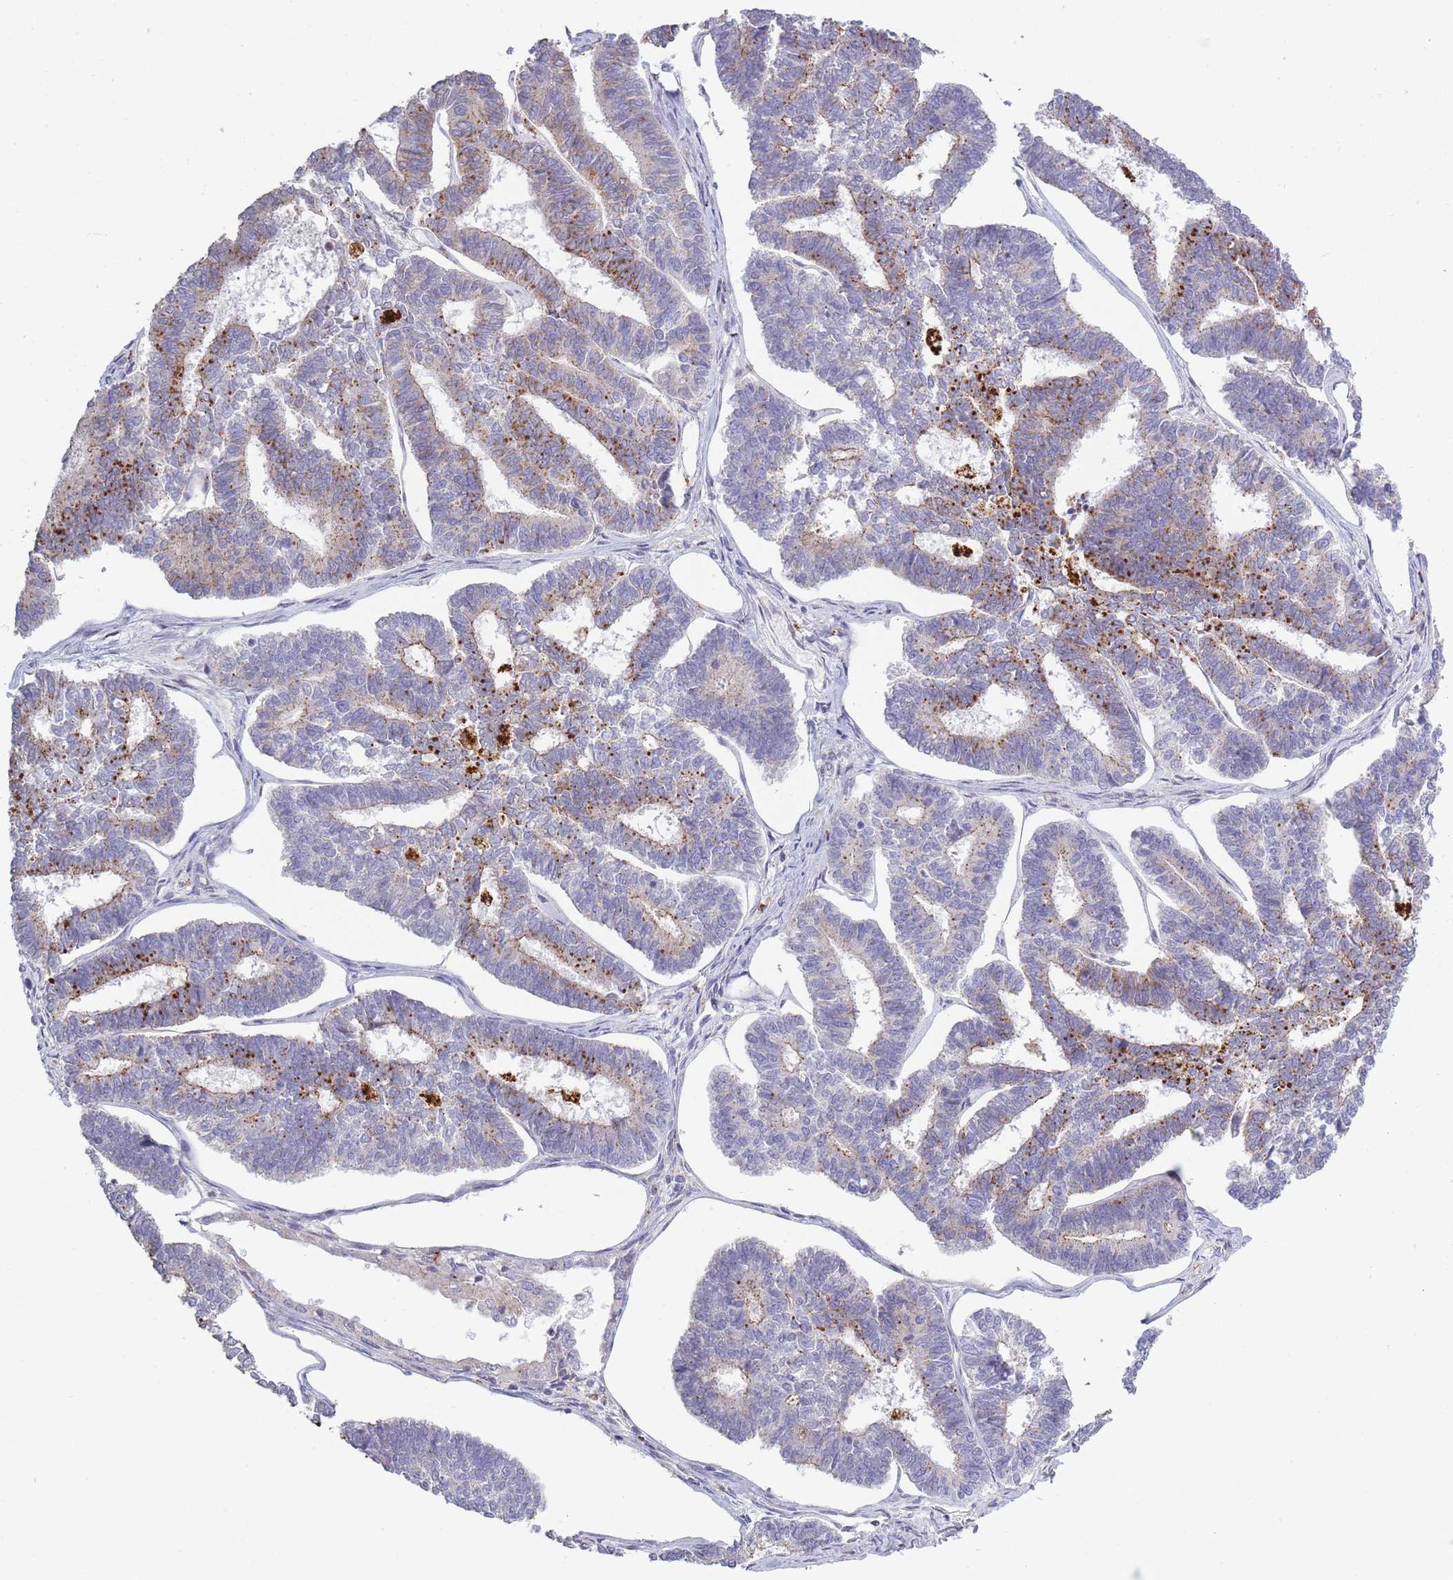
{"staining": {"intensity": "moderate", "quantity": "<25%", "location": "cytoplasmic/membranous"}, "tissue": "endometrial cancer", "cell_type": "Tumor cells", "image_type": "cancer", "snomed": [{"axis": "morphology", "description": "Adenocarcinoma, NOS"}, {"axis": "topography", "description": "Endometrium"}], "caption": "Immunohistochemical staining of adenocarcinoma (endometrial) exhibits moderate cytoplasmic/membranous protein positivity in about <25% of tumor cells. Immunohistochemistry (ihc) stains the protein in brown and the nuclei are stained blue.", "gene": "TRIM61", "patient": {"sex": "female", "age": 70}}